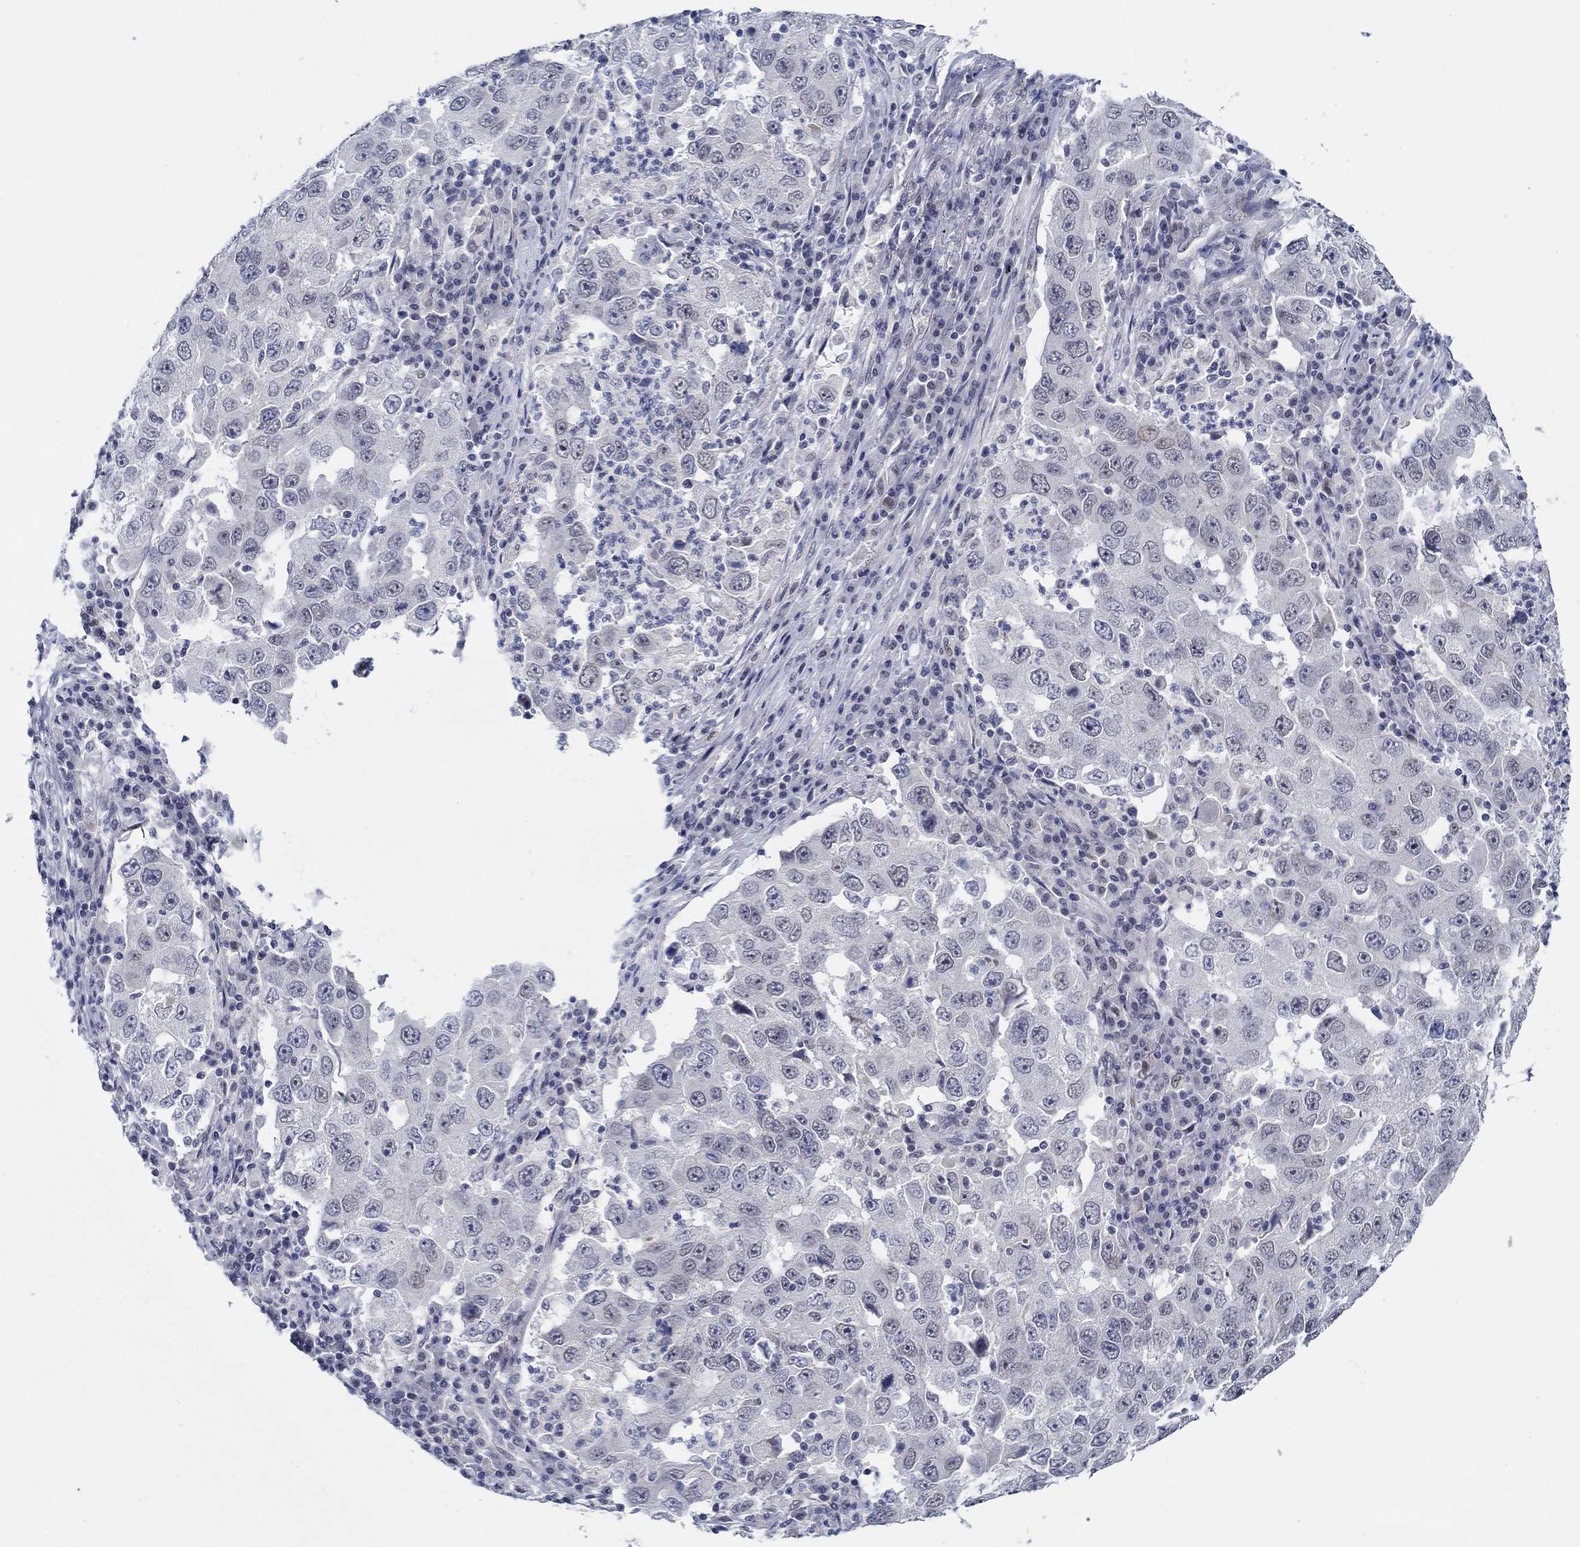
{"staining": {"intensity": "negative", "quantity": "none", "location": "none"}, "tissue": "lung cancer", "cell_type": "Tumor cells", "image_type": "cancer", "snomed": [{"axis": "morphology", "description": "Adenocarcinoma, NOS"}, {"axis": "topography", "description": "Lung"}], "caption": "Immunohistochemical staining of human lung cancer (adenocarcinoma) displays no significant expression in tumor cells. (Stains: DAB IHC with hematoxylin counter stain, Microscopy: brightfield microscopy at high magnification).", "gene": "SLC34A1", "patient": {"sex": "male", "age": 73}}